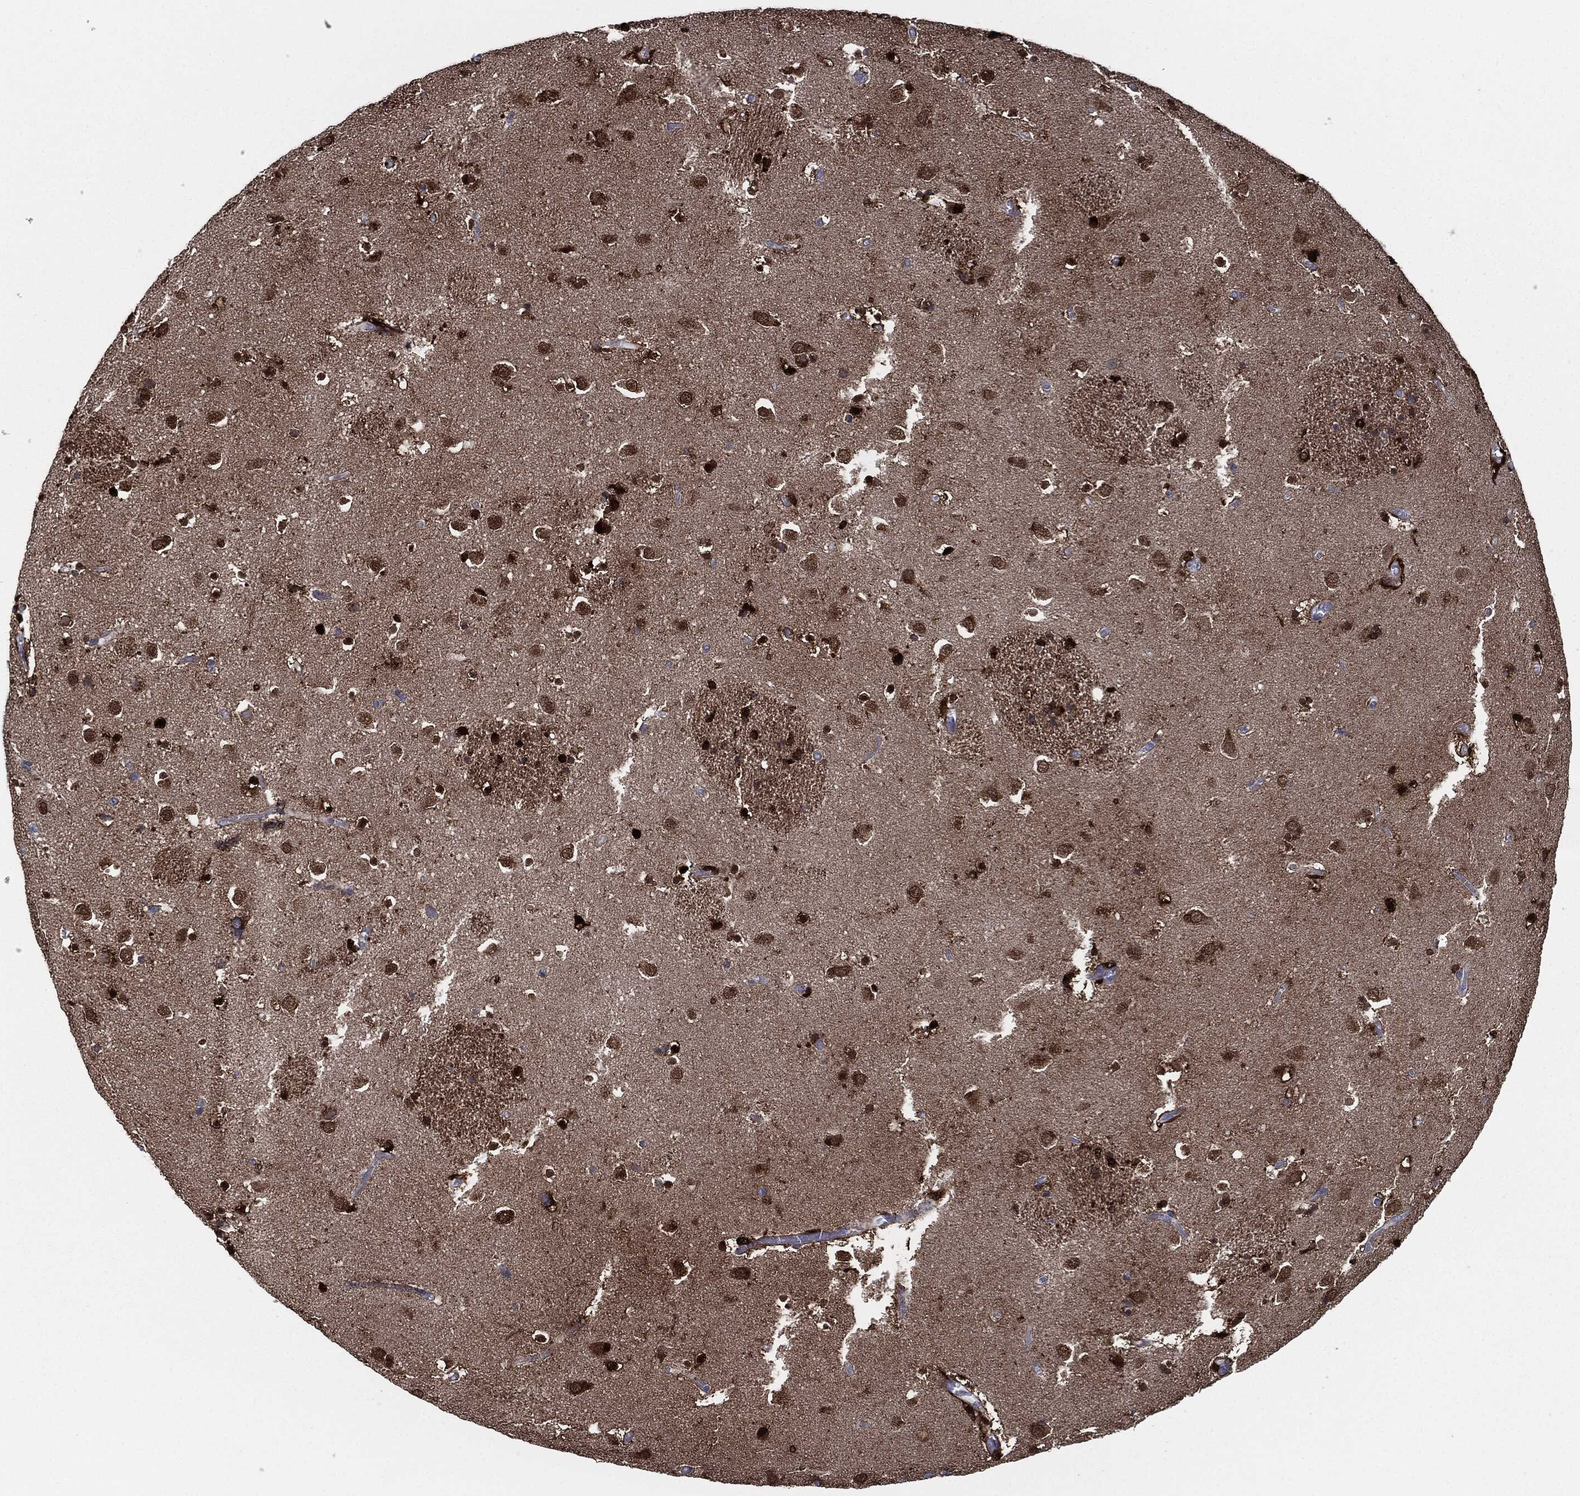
{"staining": {"intensity": "strong", "quantity": "25%-75%", "location": "cytoplasmic/membranous,nuclear"}, "tissue": "caudate", "cell_type": "Glial cells", "image_type": "normal", "snomed": [{"axis": "morphology", "description": "Normal tissue, NOS"}, {"axis": "topography", "description": "Lateral ventricle wall"}], "caption": "Brown immunohistochemical staining in benign human caudate exhibits strong cytoplasmic/membranous,nuclear staining in about 25%-75% of glial cells.", "gene": "TMEM11", "patient": {"sex": "female", "age": 42}}